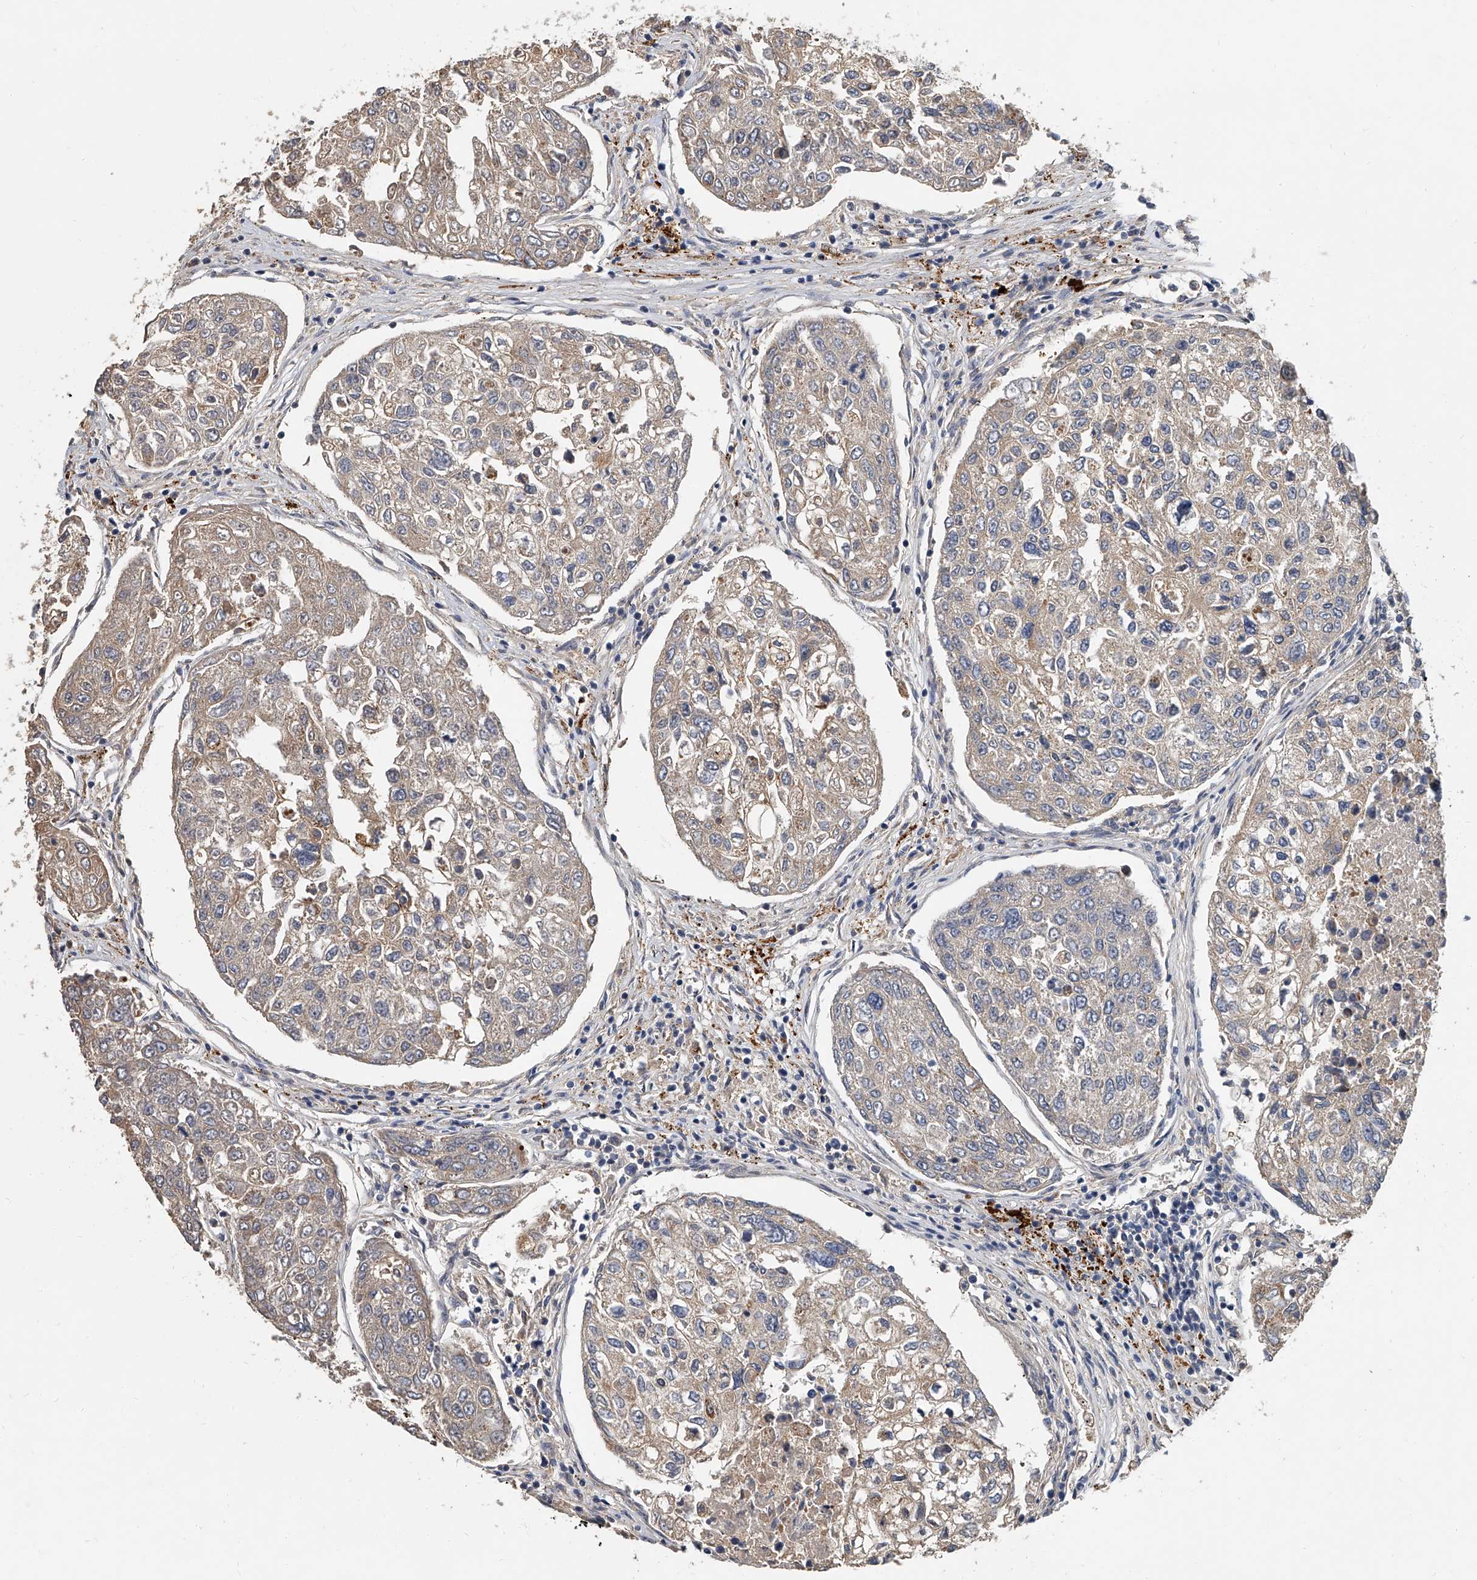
{"staining": {"intensity": "weak", "quantity": ">75%", "location": "cytoplasmic/membranous"}, "tissue": "urothelial cancer", "cell_type": "Tumor cells", "image_type": "cancer", "snomed": [{"axis": "morphology", "description": "Urothelial carcinoma, High grade"}, {"axis": "topography", "description": "Lymph node"}, {"axis": "topography", "description": "Urinary bladder"}], "caption": "DAB immunohistochemical staining of human urothelial cancer demonstrates weak cytoplasmic/membranous protein expression in approximately >75% of tumor cells.", "gene": "JAG2", "patient": {"sex": "male", "age": 51}}